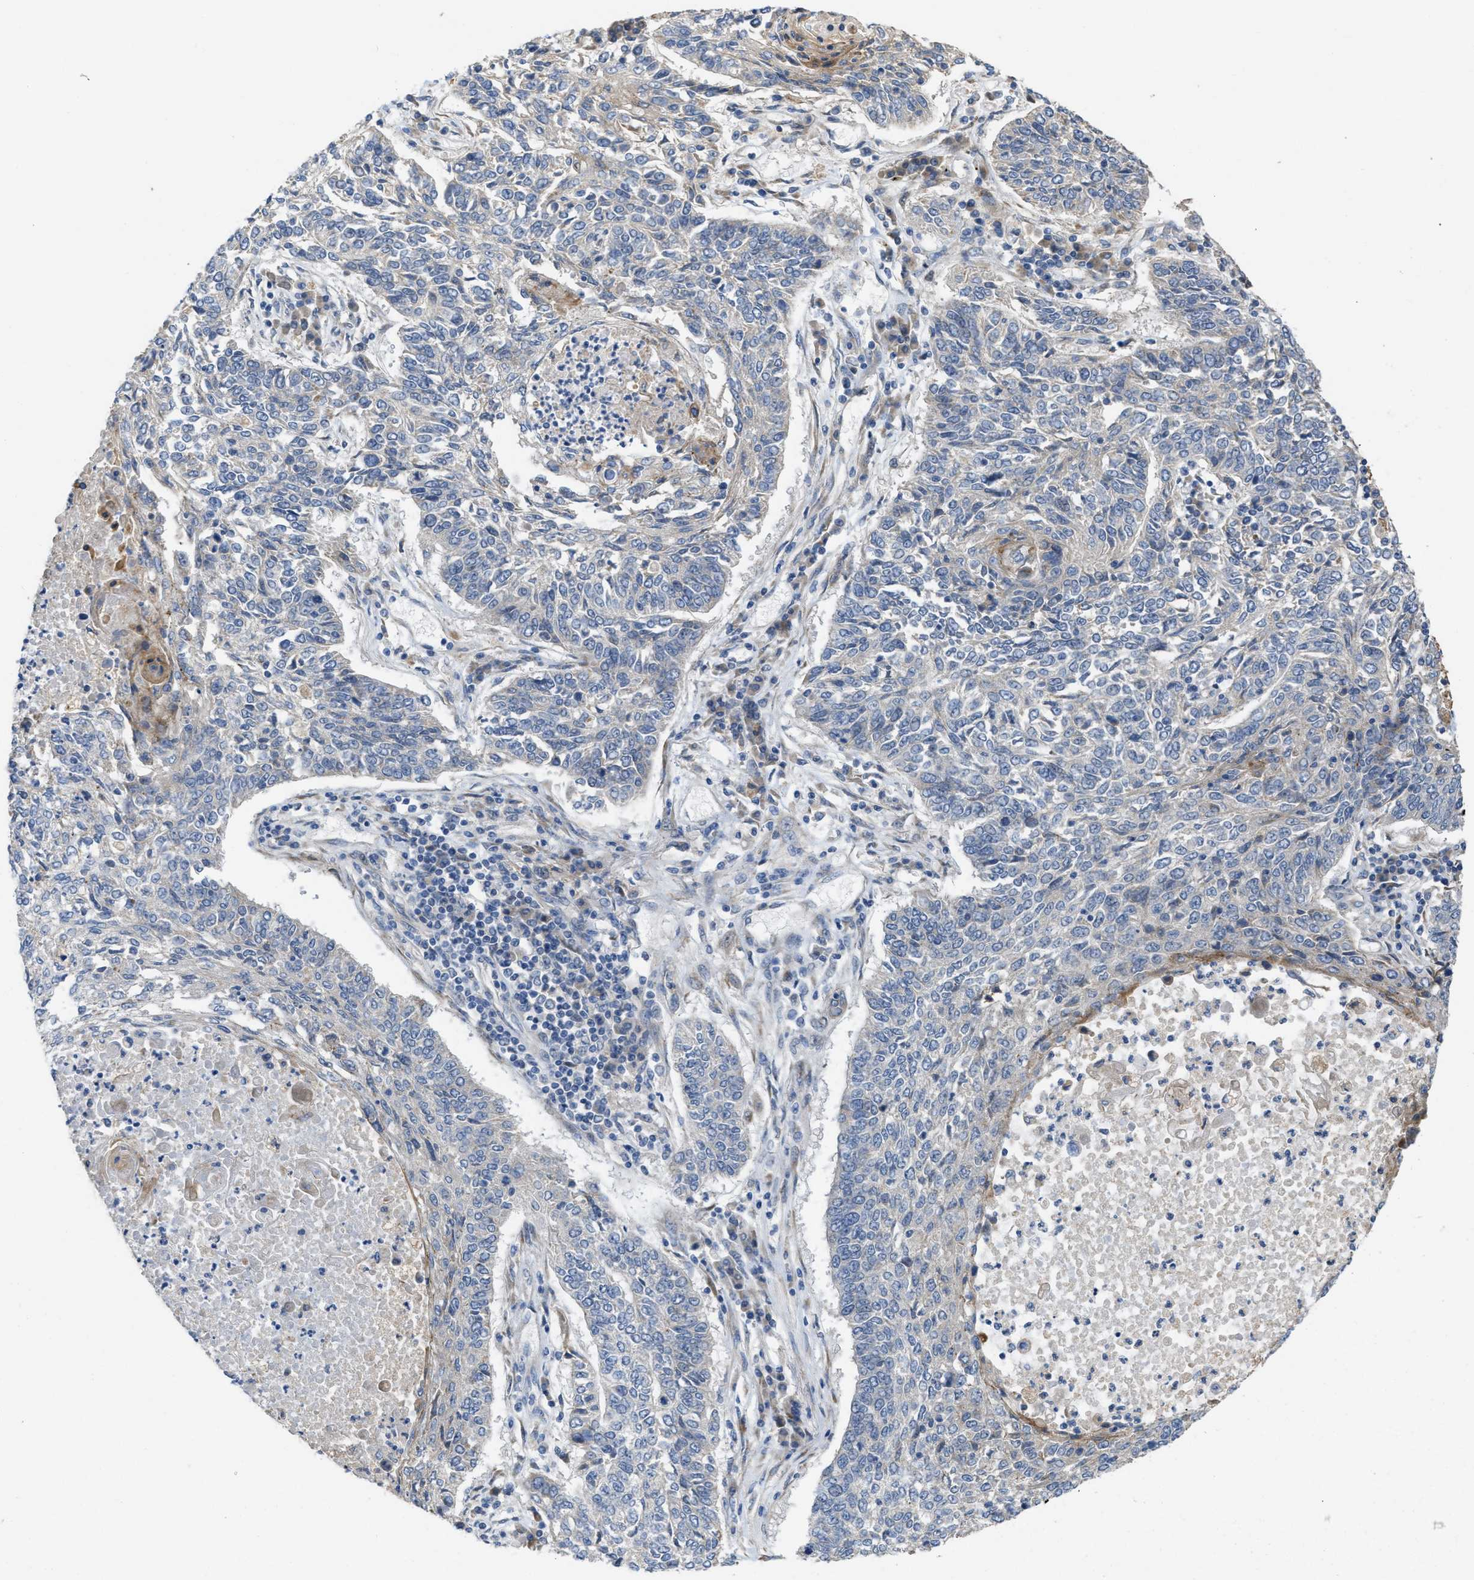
{"staining": {"intensity": "negative", "quantity": "none", "location": "none"}, "tissue": "lung cancer", "cell_type": "Tumor cells", "image_type": "cancer", "snomed": [{"axis": "morphology", "description": "Normal tissue, NOS"}, {"axis": "morphology", "description": "Squamous cell carcinoma, NOS"}, {"axis": "topography", "description": "Cartilage tissue"}, {"axis": "topography", "description": "Bronchus"}, {"axis": "topography", "description": "Lung"}], "caption": "High power microscopy photomicrograph of an IHC image of lung cancer, revealing no significant expression in tumor cells. (Immunohistochemistry, brightfield microscopy, high magnification).", "gene": "CDPF1", "patient": {"sex": "female", "age": 49}}